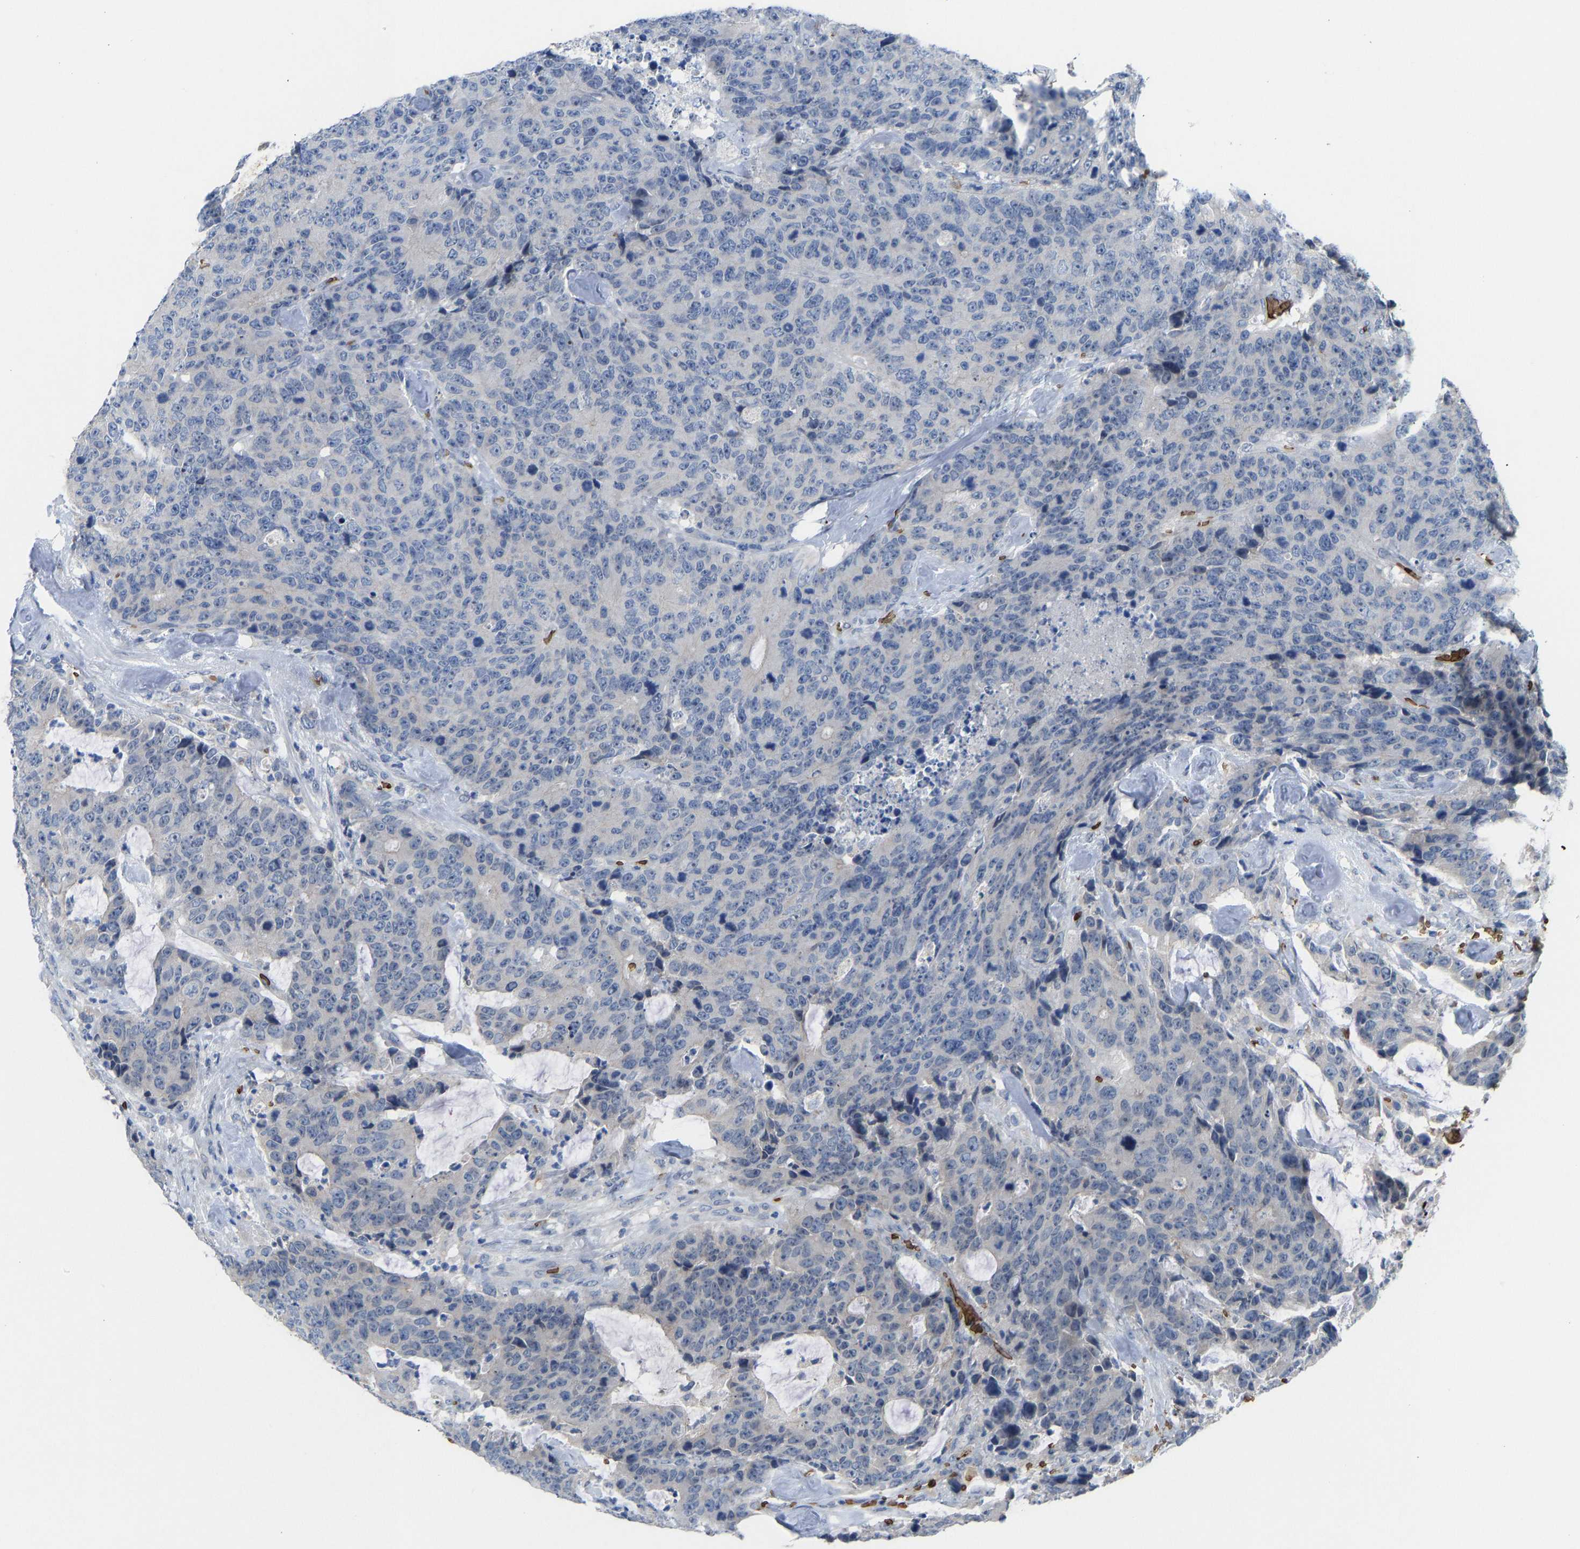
{"staining": {"intensity": "negative", "quantity": "none", "location": "none"}, "tissue": "colorectal cancer", "cell_type": "Tumor cells", "image_type": "cancer", "snomed": [{"axis": "morphology", "description": "Adenocarcinoma, NOS"}, {"axis": "topography", "description": "Colon"}], "caption": "Histopathology image shows no protein expression in tumor cells of colorectal cancer tissue.", "gene": "PIGS", "patient": {"sex": "female", "age": 86}}